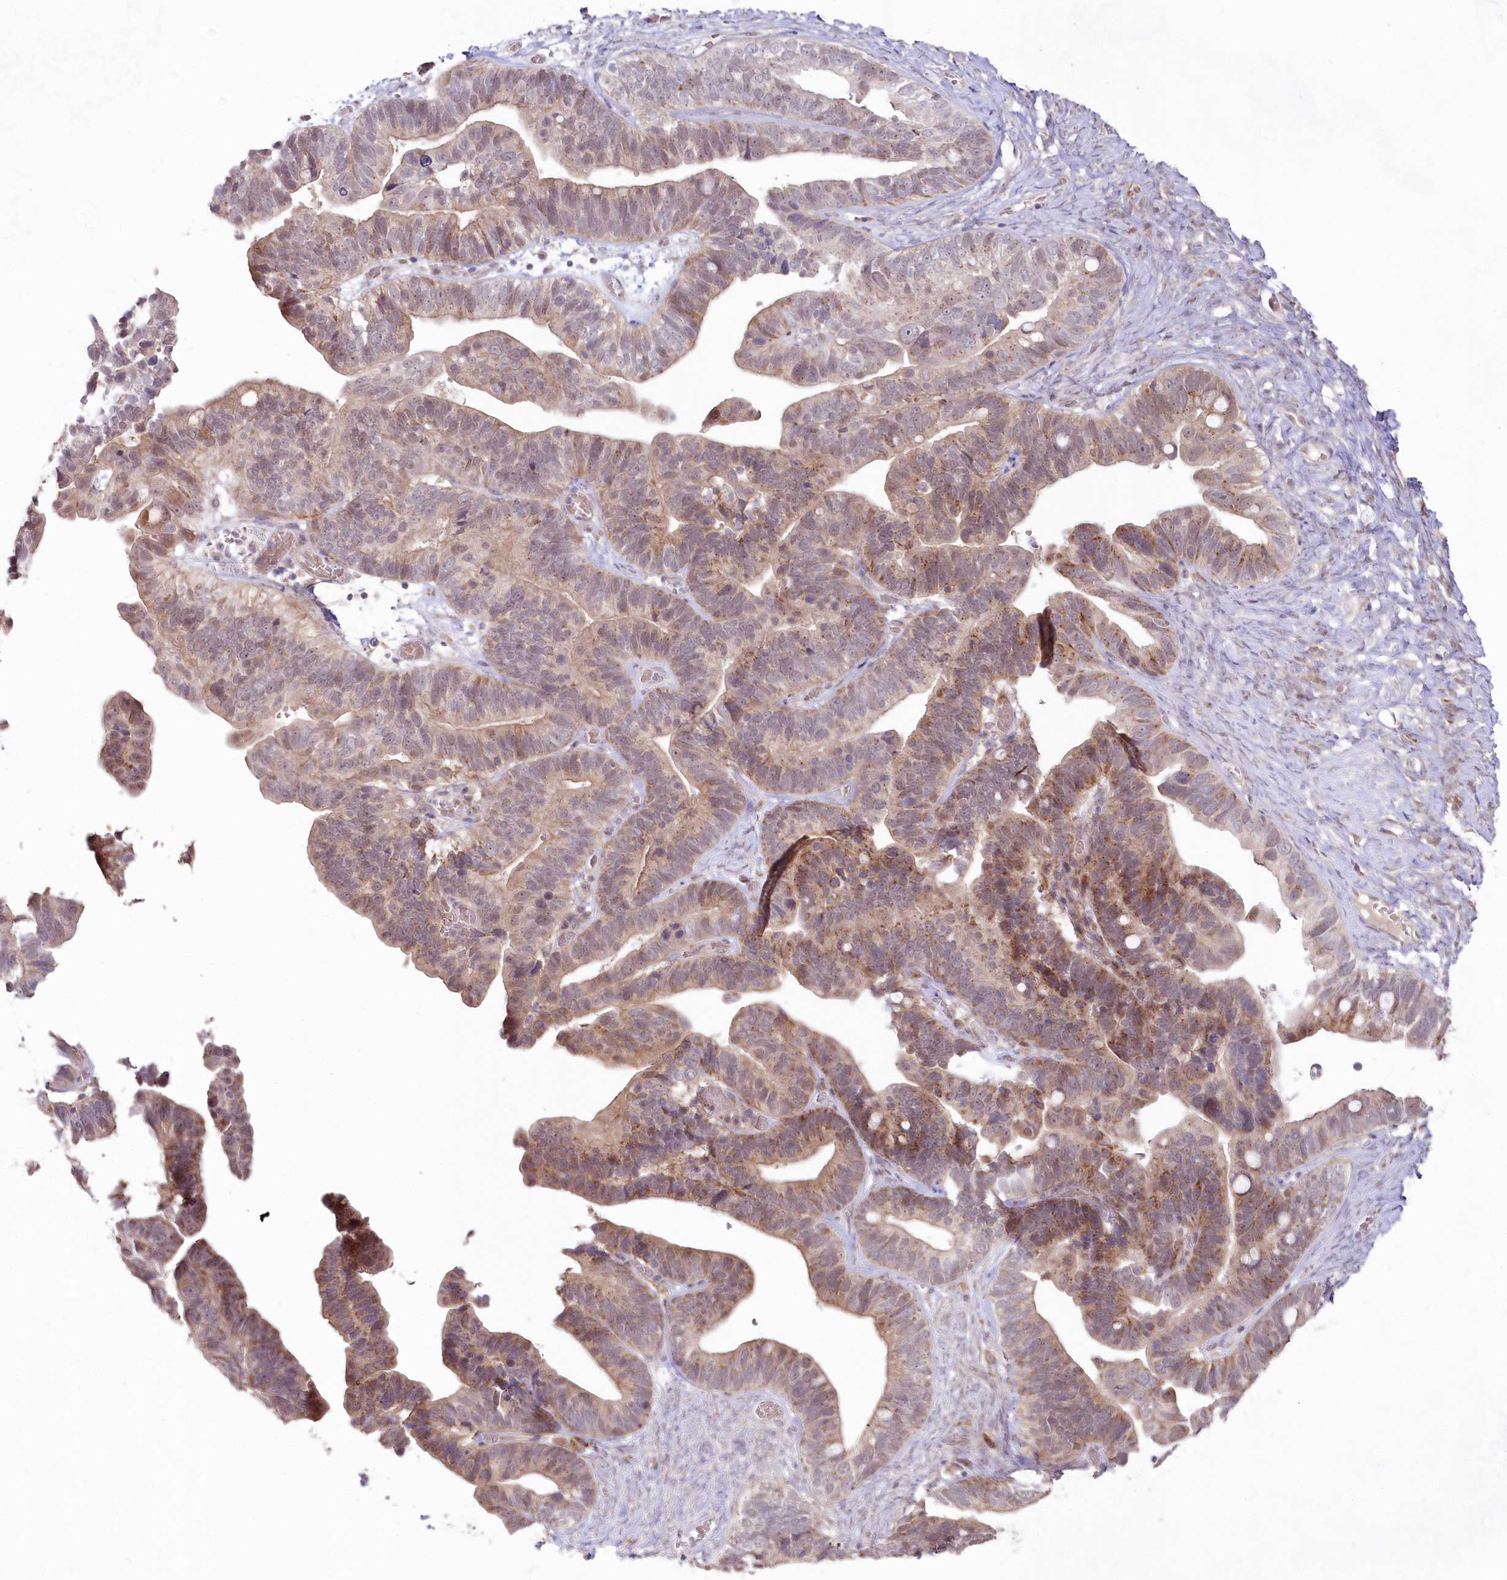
{"staining": {"intensity": "weak", "quantity": "<25%", "location": "cytoplasmic/membranous"}, "tissue": "ovarian cancer", "cell_type": "Tumor cells", "image_type": "cancer", "snomed": [{"axis": "morphology", "description": "Cystadenocarcinoma, serous, NOS"}, {"axis": "topography", "description": "Ovary"}], "caption": "Tumor cells are negative for protein expression in human serous cystadenocarcinoma (ovarian). (DAB (3,3'-diaminobenzidine) immunohistochemistry, high magnification).", "gene": "IMPA1", "patient": {"sex": "female", "age": 56}}